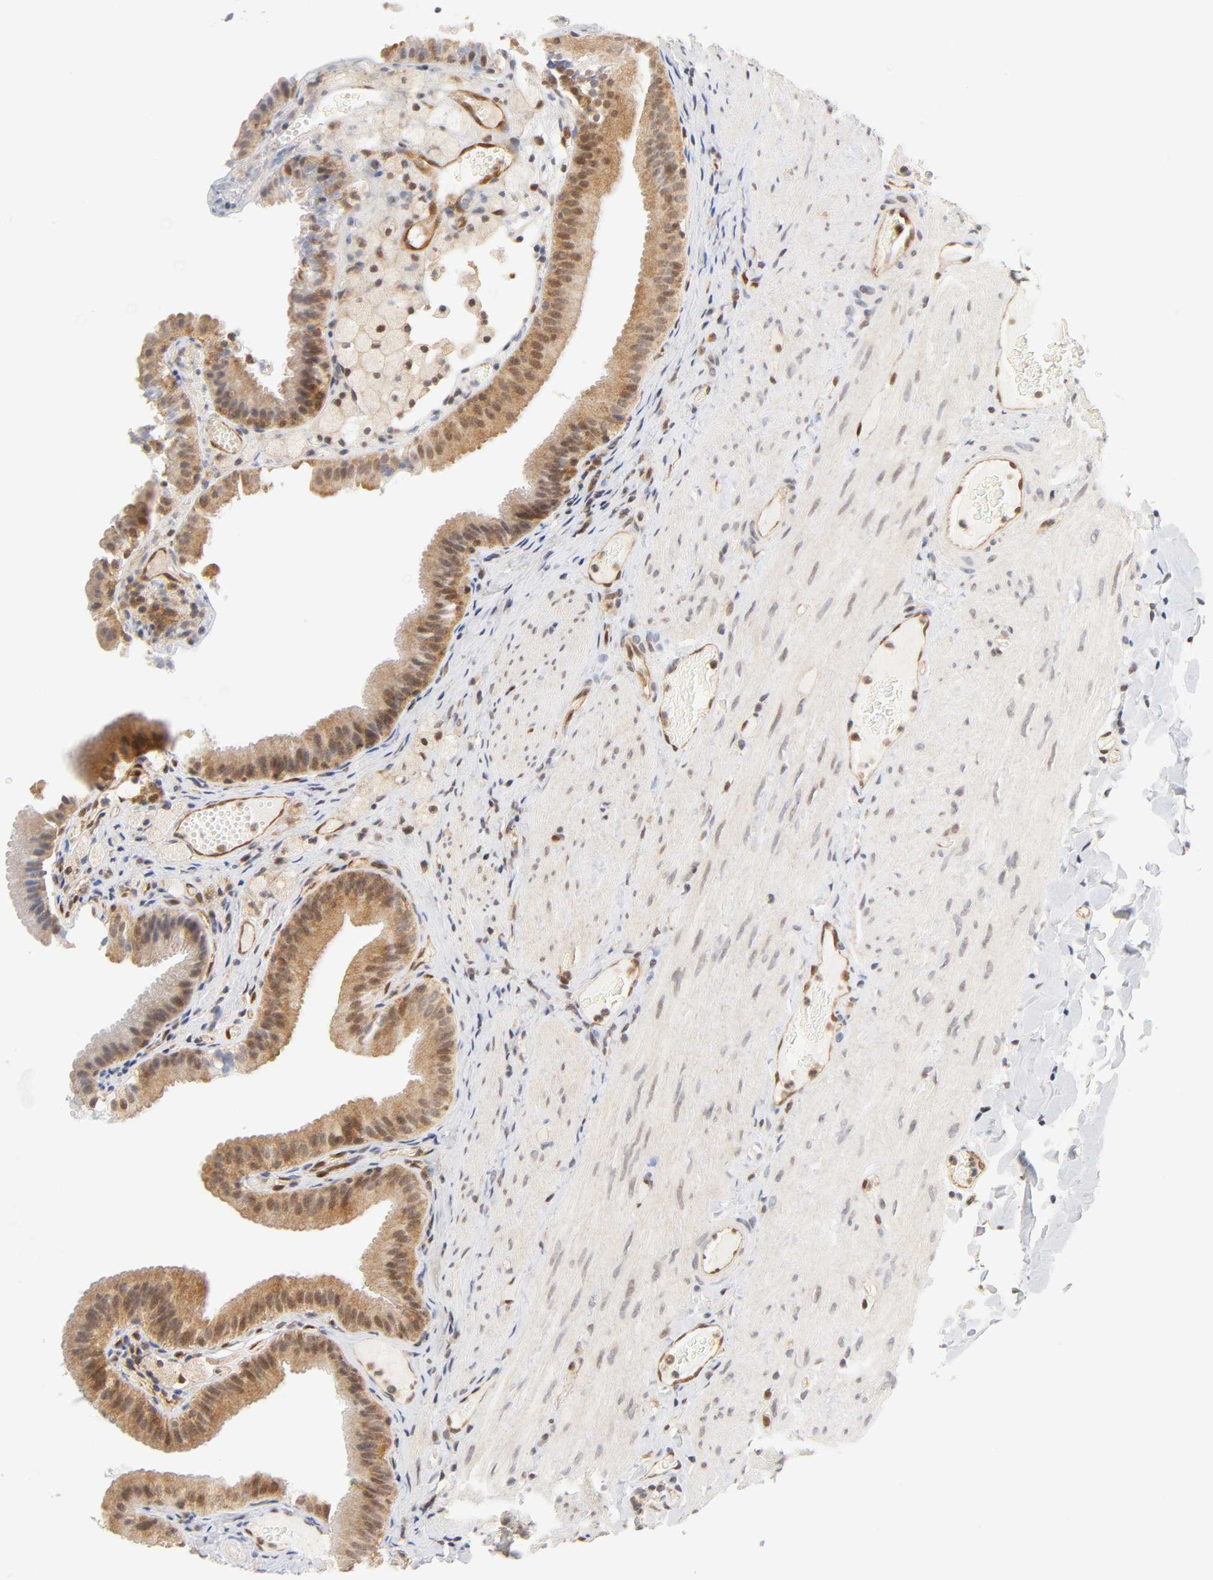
{"staining": {"intensity": "weak", "quantity": ">75%", "location": "cytoplasmic/membranous,nuclear"}, "tissue": "gallbladder", "cell_type": "Glandular cells", "image_type": "normal", "snomed": [{"axis": "morphology", "description": "Normal tissue, NOS"}, {"axis": "topography", "description": "Gallbladder"}], "caption": "Immunohistochemical staining of unremarkable human gallbladder reveals low levels of weak cytoplasmic/membranous,nuclear positivity in approximately >75% of glandular cells.", "gene": "CDC37", "patient": {"sex": "female", "age": 24}}